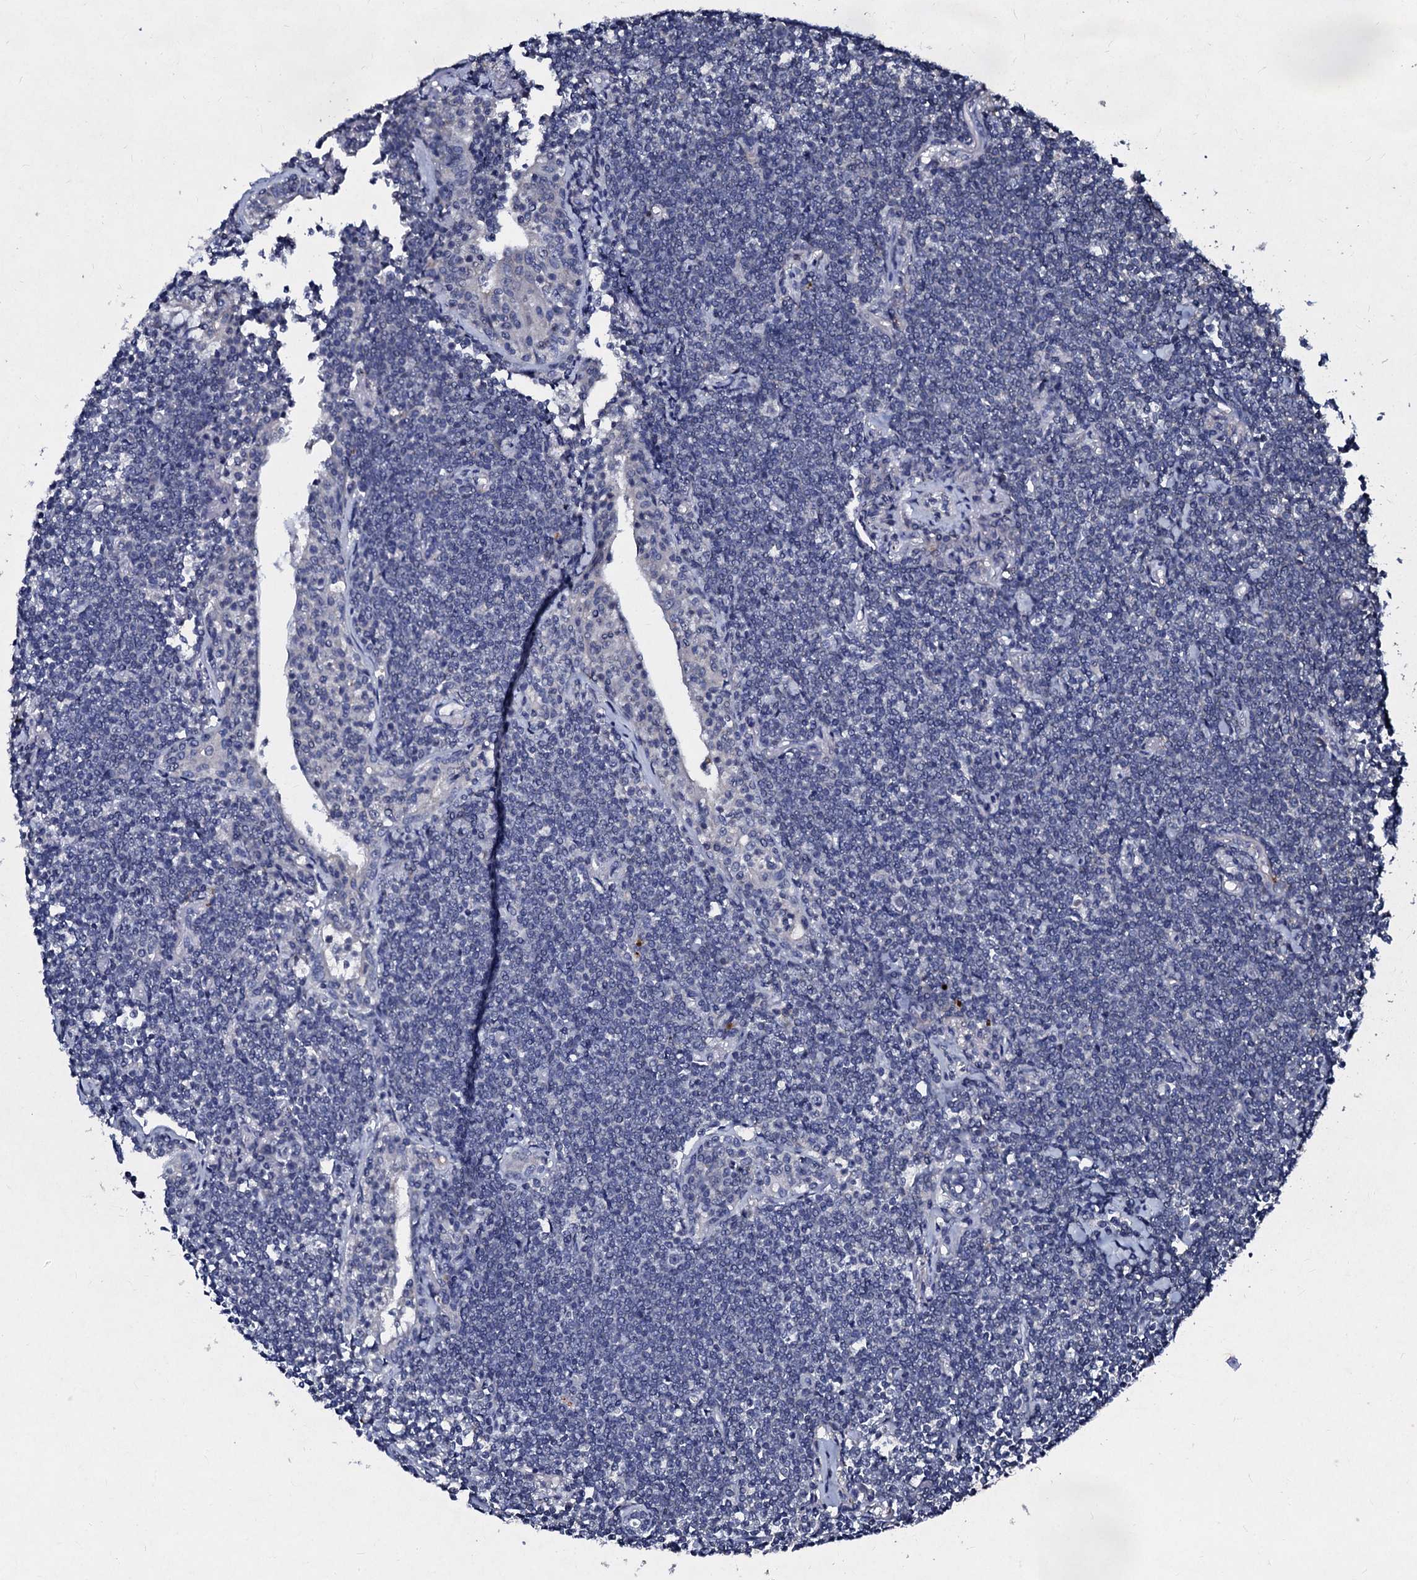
{"staining": {"intensity": "negative", "quantity": "none", "location": "none"}, "tissue": "lymphoma", "cell_type": "Tumor cells", "image_type": "cancer", "snomed": [{"axis": "morphology", "description": "Malignant lymphoma, non-Hodgkin's type, Low grade"}, {"axis": "topography", "description": "Lung"}], "caption": "The IHC image has no significant positivity in tumor cells of low-grade malignant lymphoma, non-Hodgkin's type tissue. Brightfield microscopy of immunohistochemistry stained with DAB (3,3'-diaminobenzidine) (brown) and hematoxylin (blue), captured at high magnification.", "gene": "SLC37A4", "patient": {"sex": "female", "age": 71}}